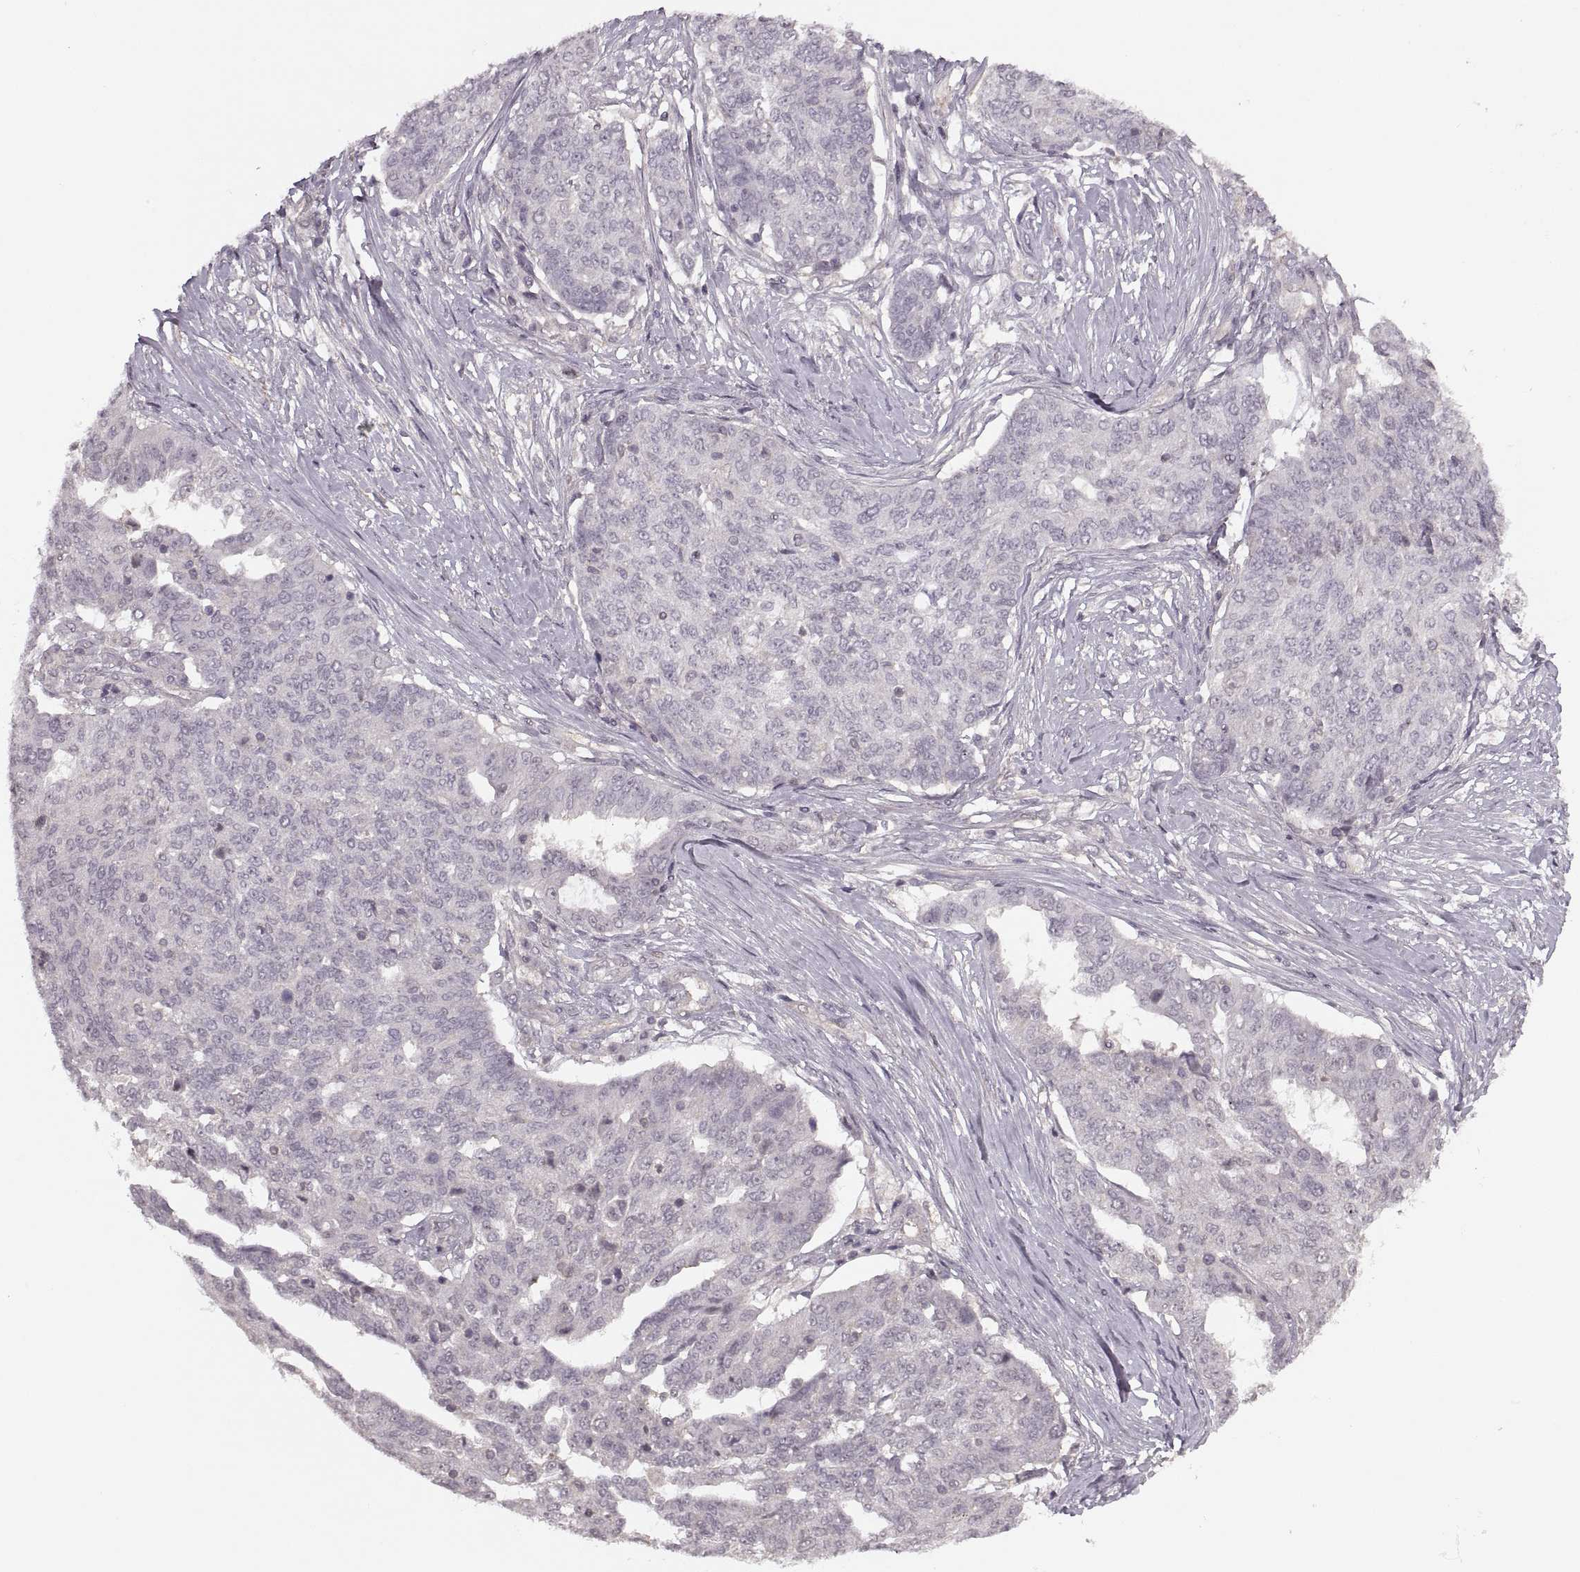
{"staining": {"intensity": "negative", "quantity": "none", "location": "none"}, "tissue": "ovarian cancer", "cell_type": "Tumor cells", "image_type": "cancer", "snomed": [{"axis": "morphology", "description": "Cystadenocarcinoma, serous, NOS"}, {"axis": "topography", "description": "Ovary"}], "caption": "Micrograph shows no significant protein positivity in tumor cells of ovarian serous cystadenocarcinoma.", "gene": "LUZP2", "patient": {"sex": "female", "age": 67}}